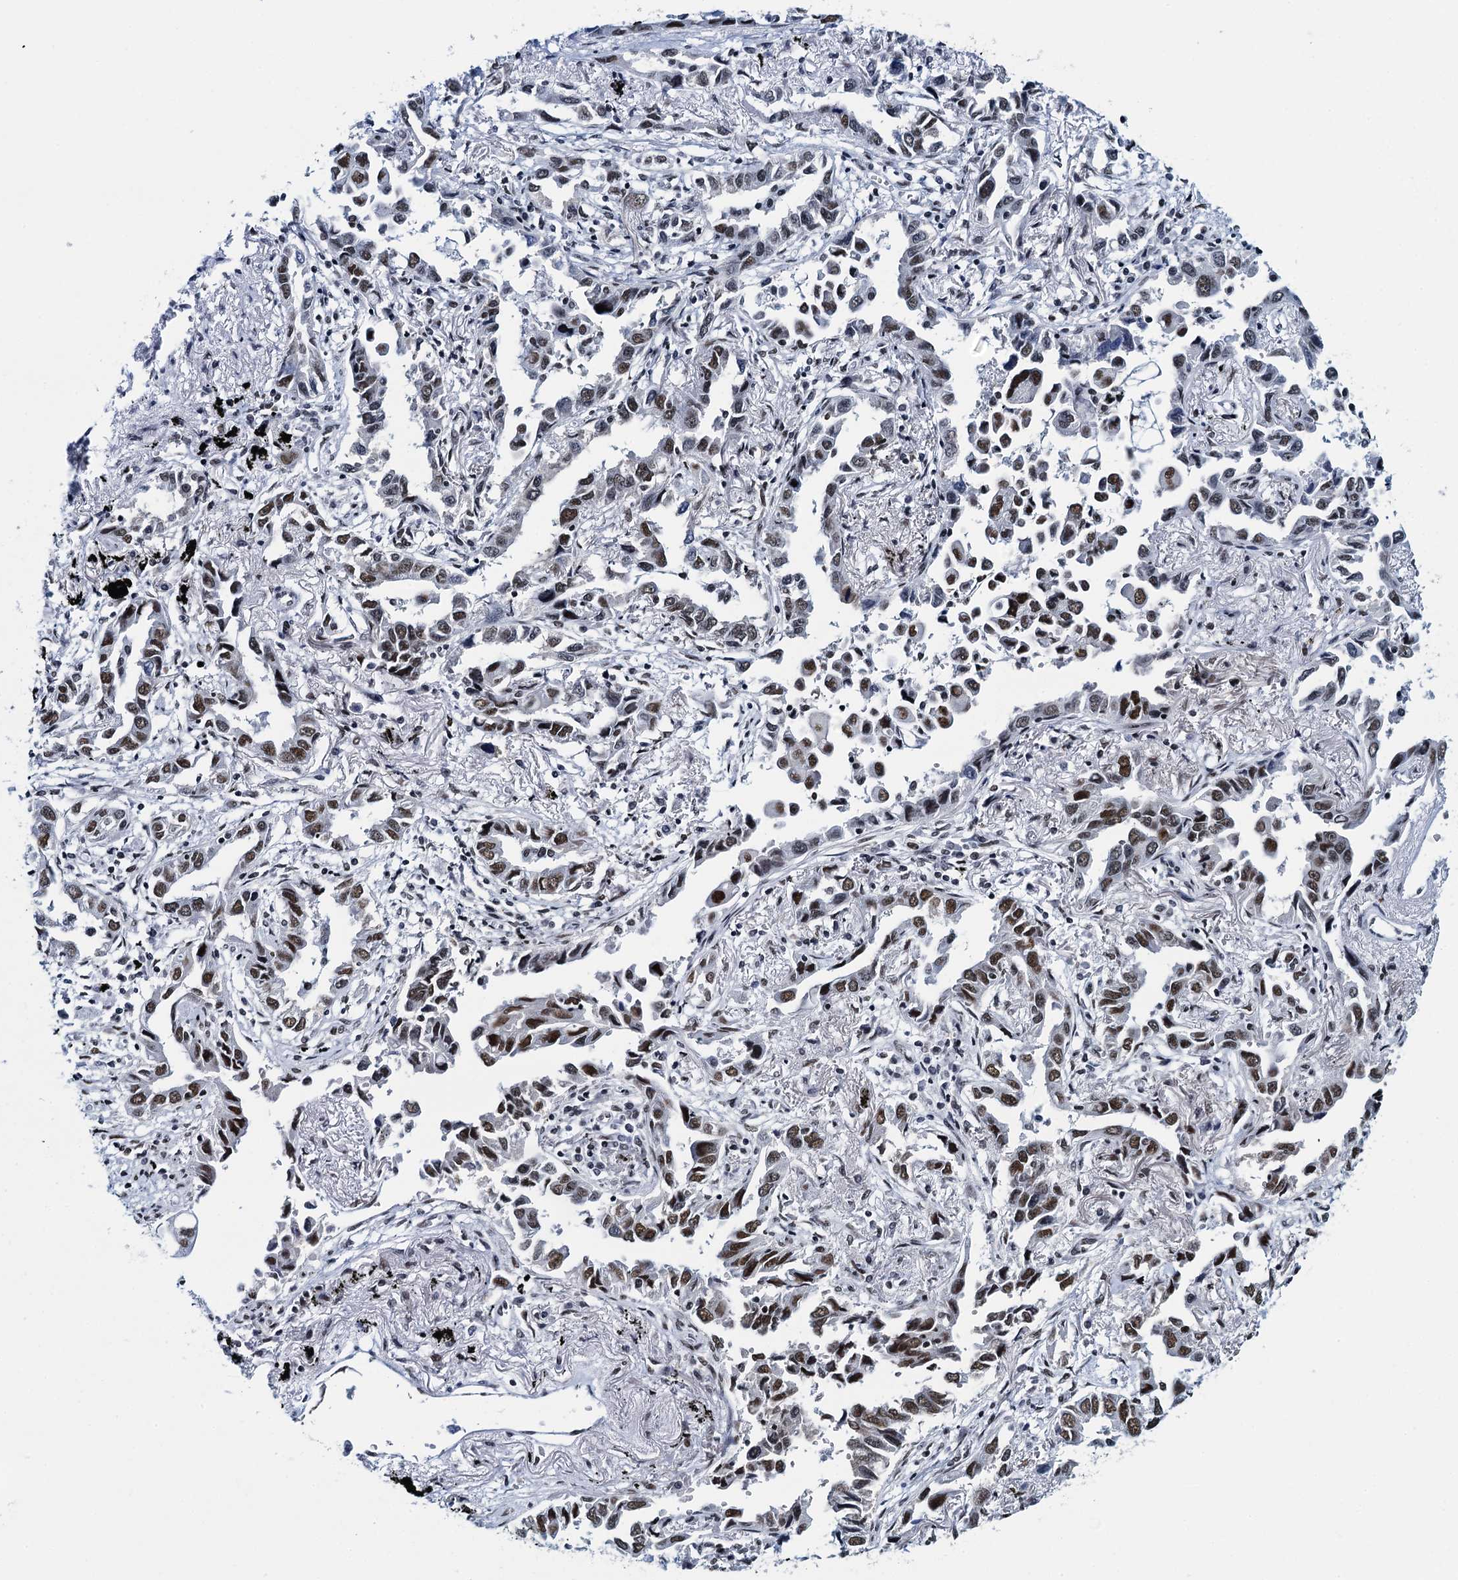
{"staining": {"intensity": "moderate", "quantity": "25%-75%", "location": "nuclear"}, "tissue": "lung cancer", "cell_type": "Tumor cells", "image_type": "cancer", "snomed": [{"axis": "morphology", "description": "Adenocarcinoma, NOS"}, {"axis": "topography", "description": "Lung"}], "caption": "Approximately 25%-75% of tumor cells in human lung cancer demonstrate moderate nuclear protein positivity as visualized by brown immunohistochemical staining.", "gene": "HNRNPUL2", "patient": {"sex": "male", "age": 67}}